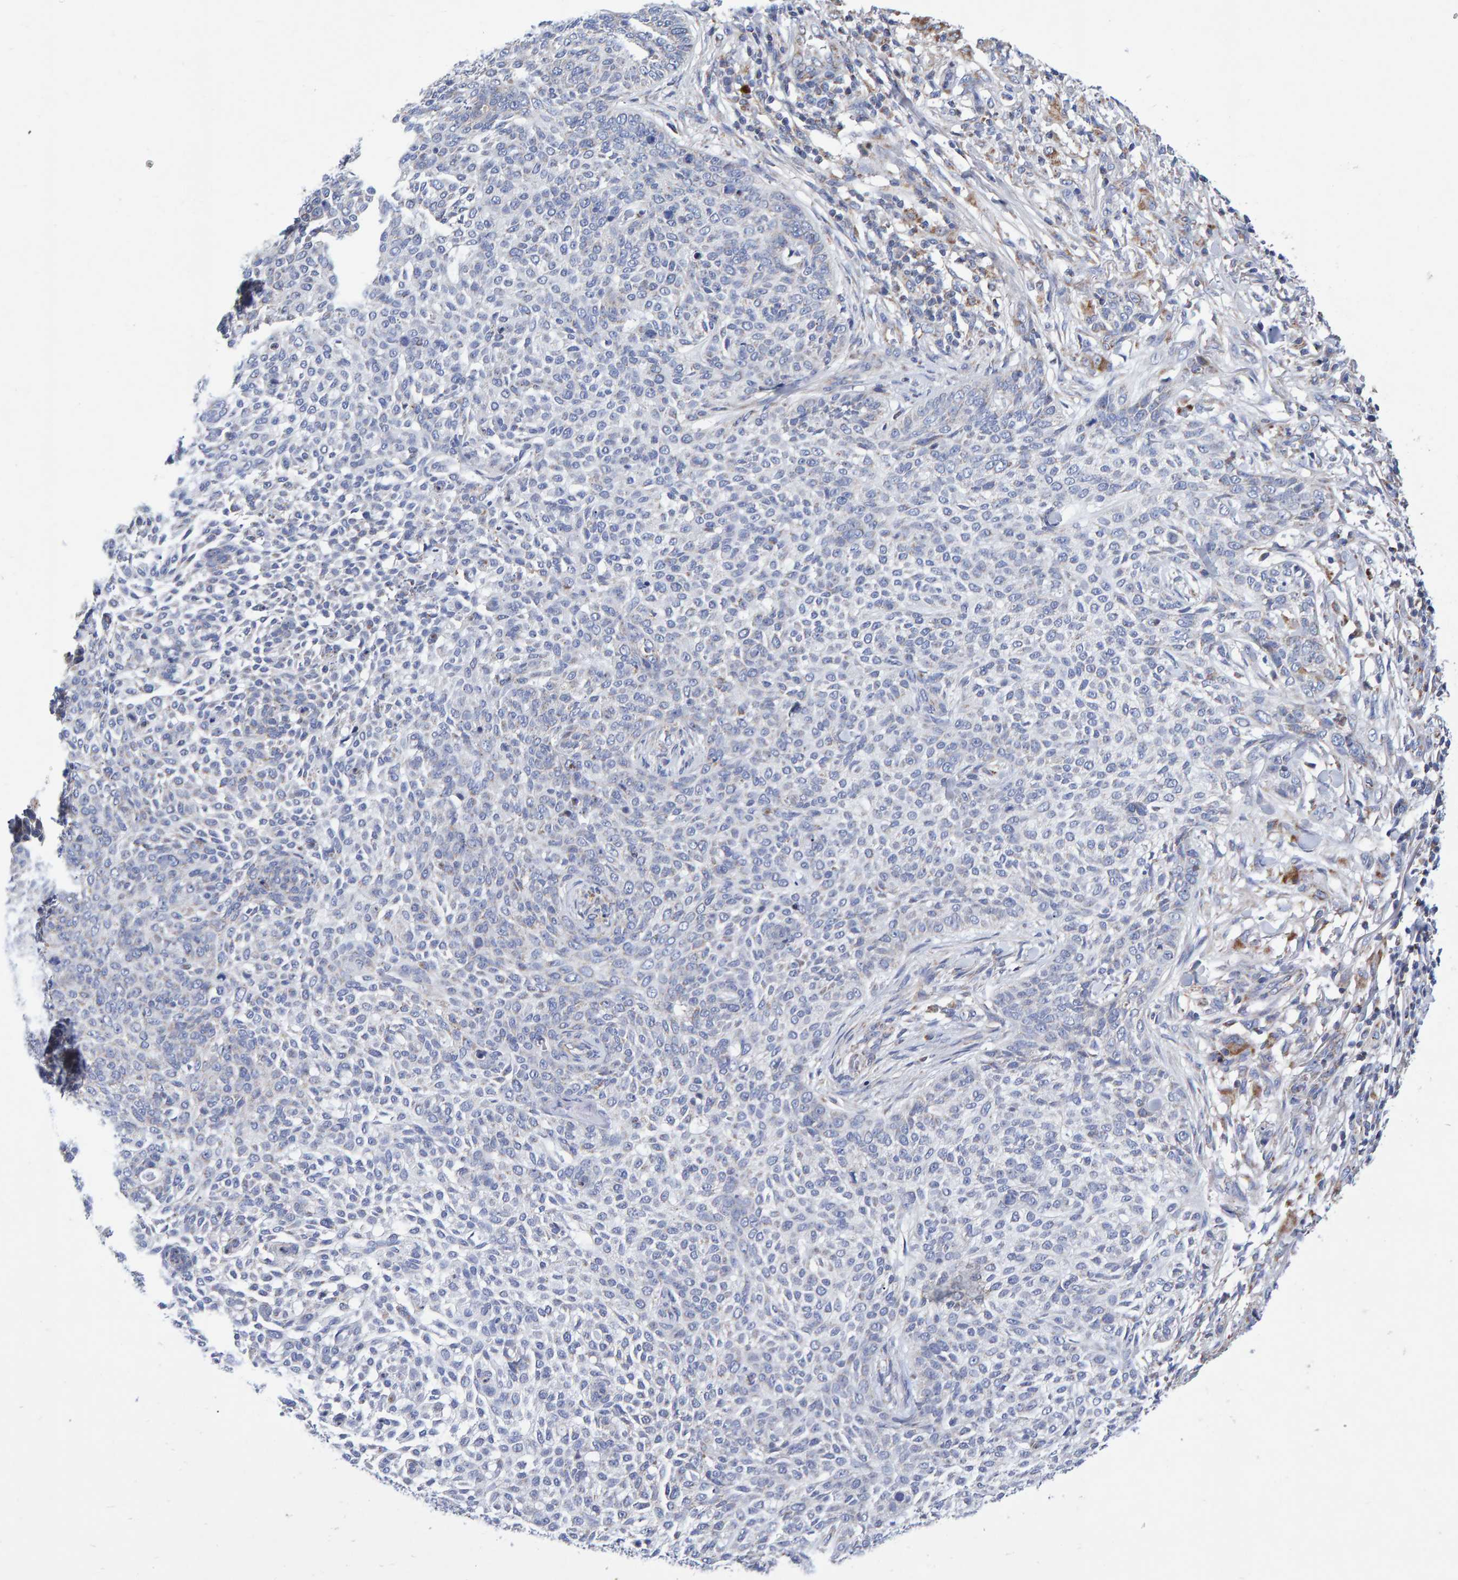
{"staining": {"intensity": "negative", "quantity": "none", "location": "none"}, "tissue": "skin cancer", "cell_type": "Tumor cells", "image_type": "cancer", "snomed": [{"axis": "morphology", "description": "Basal cell carcinoma"}, {"axis": "topography", "description": "Skin"}], "caption": "There is no significant expression in tumor cells of skin cancer. Brightfield microscopy of immunohistochemistry (IHC) stained with DAB (brown) and hematoxylin (blue), captured at high magnification.", "gene": "EFR3A", "patient": {"sex": "female", "age": 64}}